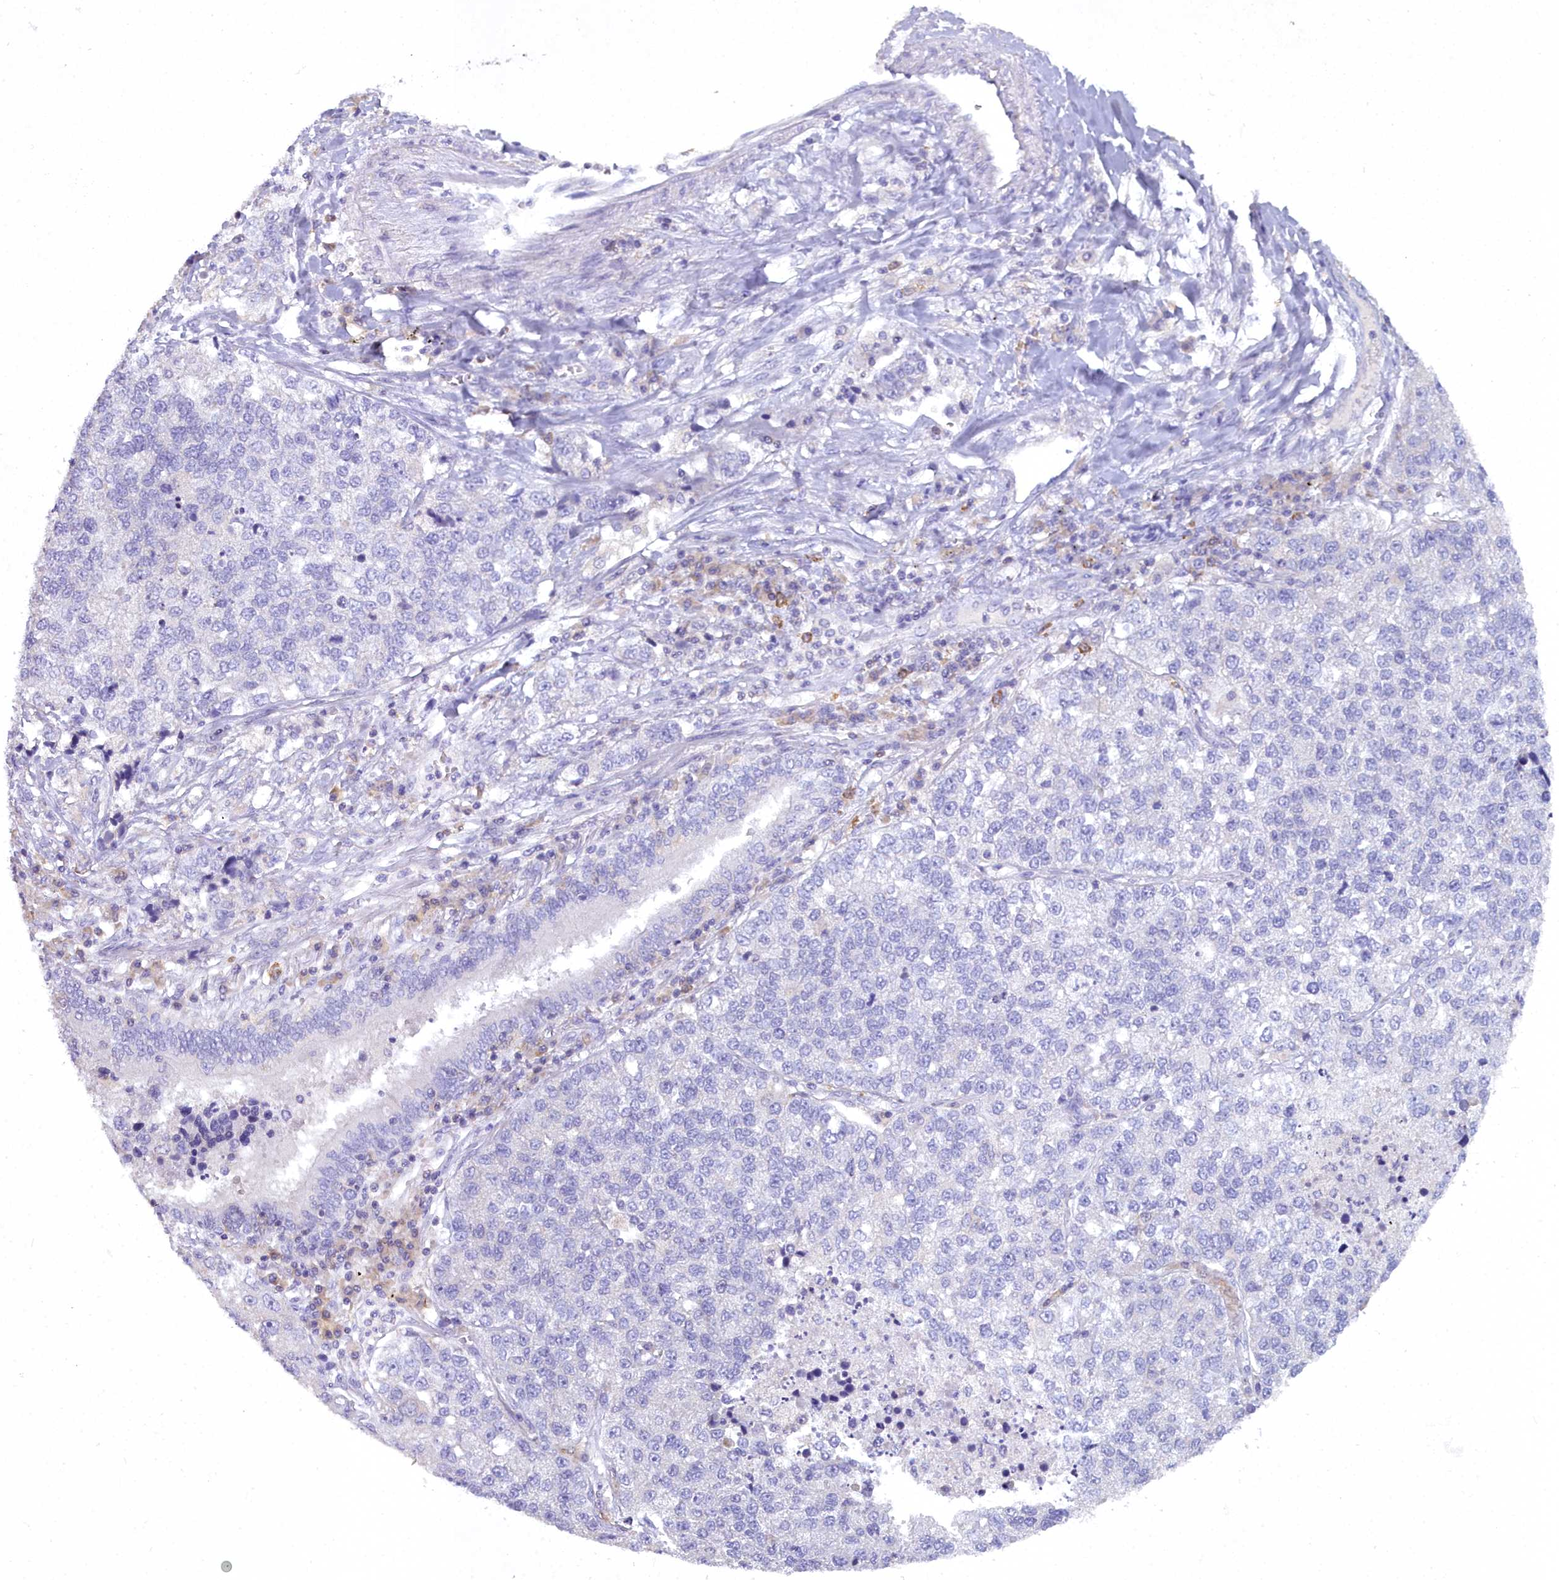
{"staining": {"intensity": "negative", "quantity": "none", "location": "none"}, "tissue": "lung cancer", "cell_type": "Tumor cells", "image_type": "cancer", "snomed": [{"axis": "morphology", "description": "Adenocarcinoma, NOS"}, {"axis": "topography", "description": "Lung"}], "caption": "Tumor cells are negative for brown protein staining in lung cancer (adenocarcinoma).", "gene": "BLNK", "patient": {"sex": "male", "age": 49}}